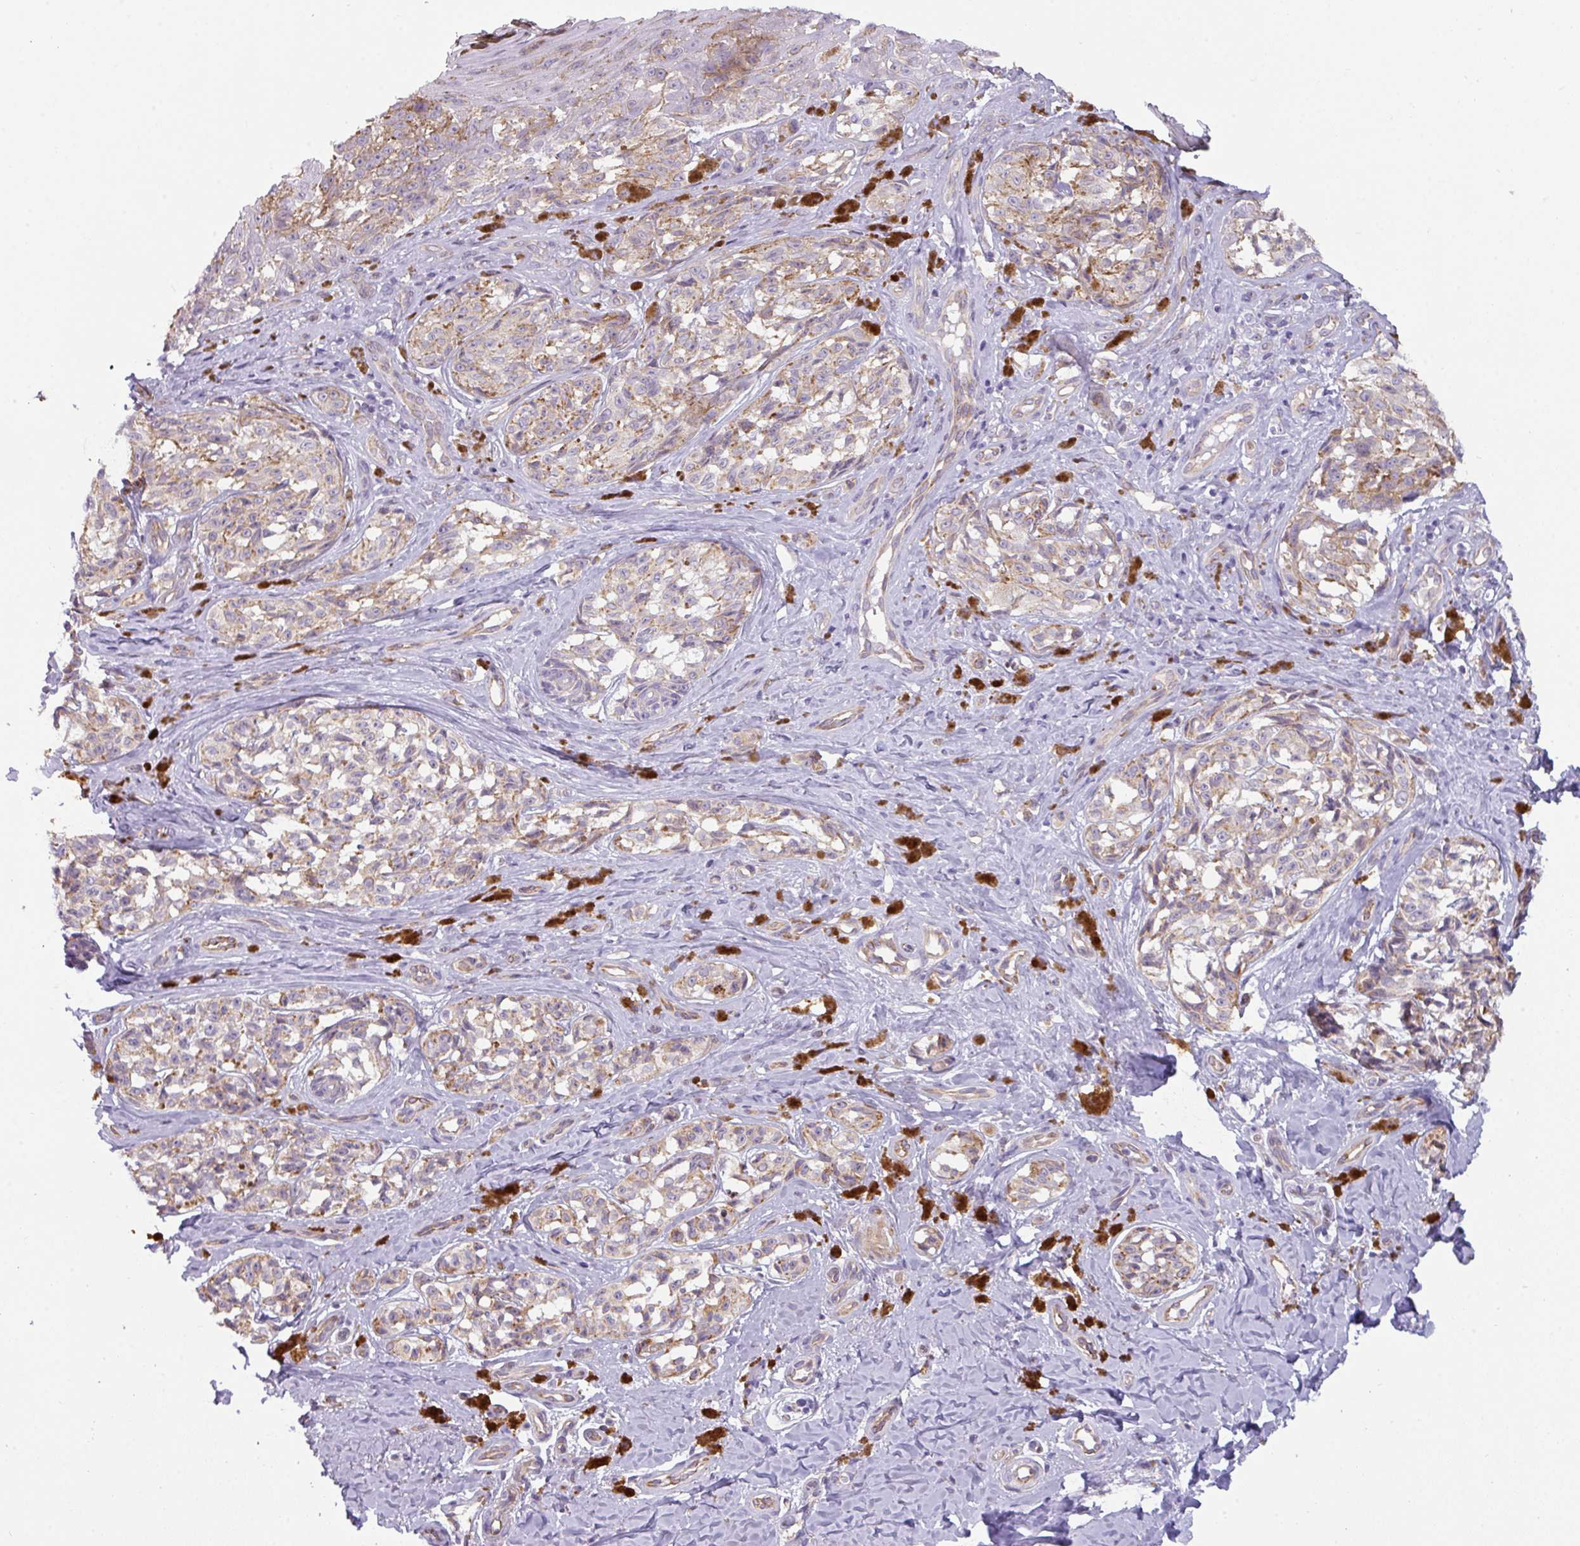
{"staining": {"intensity": "negative", "quantity": "none", "location": "none"}, "tissue": "melanoma", "cell_type": "Tumor cells", "image_type": "cancer", "snomed": [{"axis": "morphology", "description": "Malignant melanoma, NOS"}, {"axis": "topography", "description": "Skin"}], "caption": "Photomicrograph shows no significant protein positivity in tumor cells of melanoma.", "gene": "BUD23", "patient": {"sex": "female", "age": 65}}